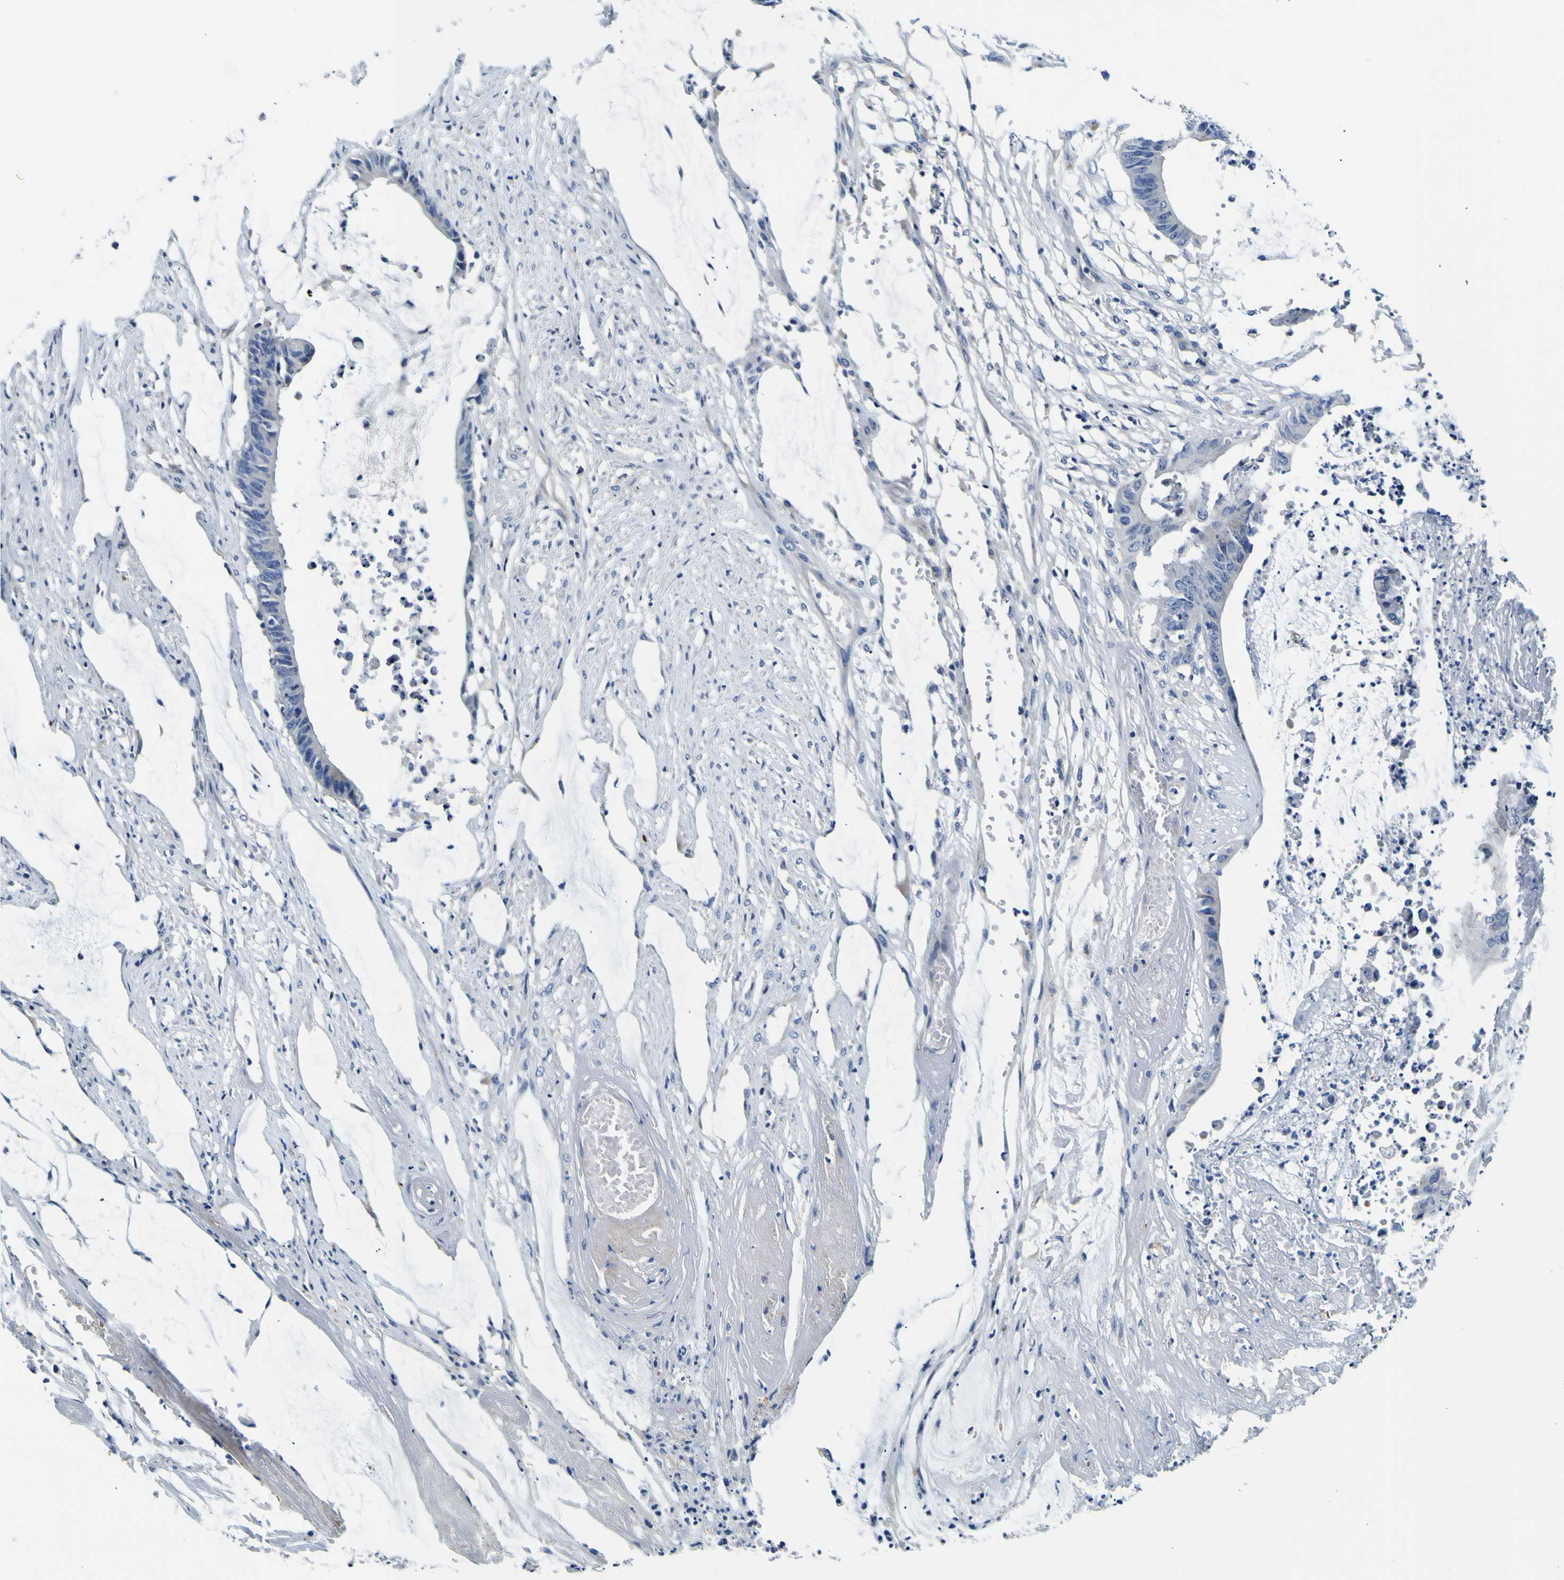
{"staining": {"intensity": "negative", "quantity": "none", "location": "none"}, "tissue": "colorectal cancer", "cell_type": "Tumor cells", "image_type": "cancer", "snomed": [{"axis": "morphology", "description": "Adenocarcinoma, NOS"}, {"axis": "topography", "description": "Rectum"}], "caption": "A high-resolution photomicrograph shows immunohistochemistry staining of adenocarcinoma (colorectal), which exhibits no significant positivity in tumor cells.", "gene": "ADGRA2", "patient": {"sex": "female", "age": 66}}